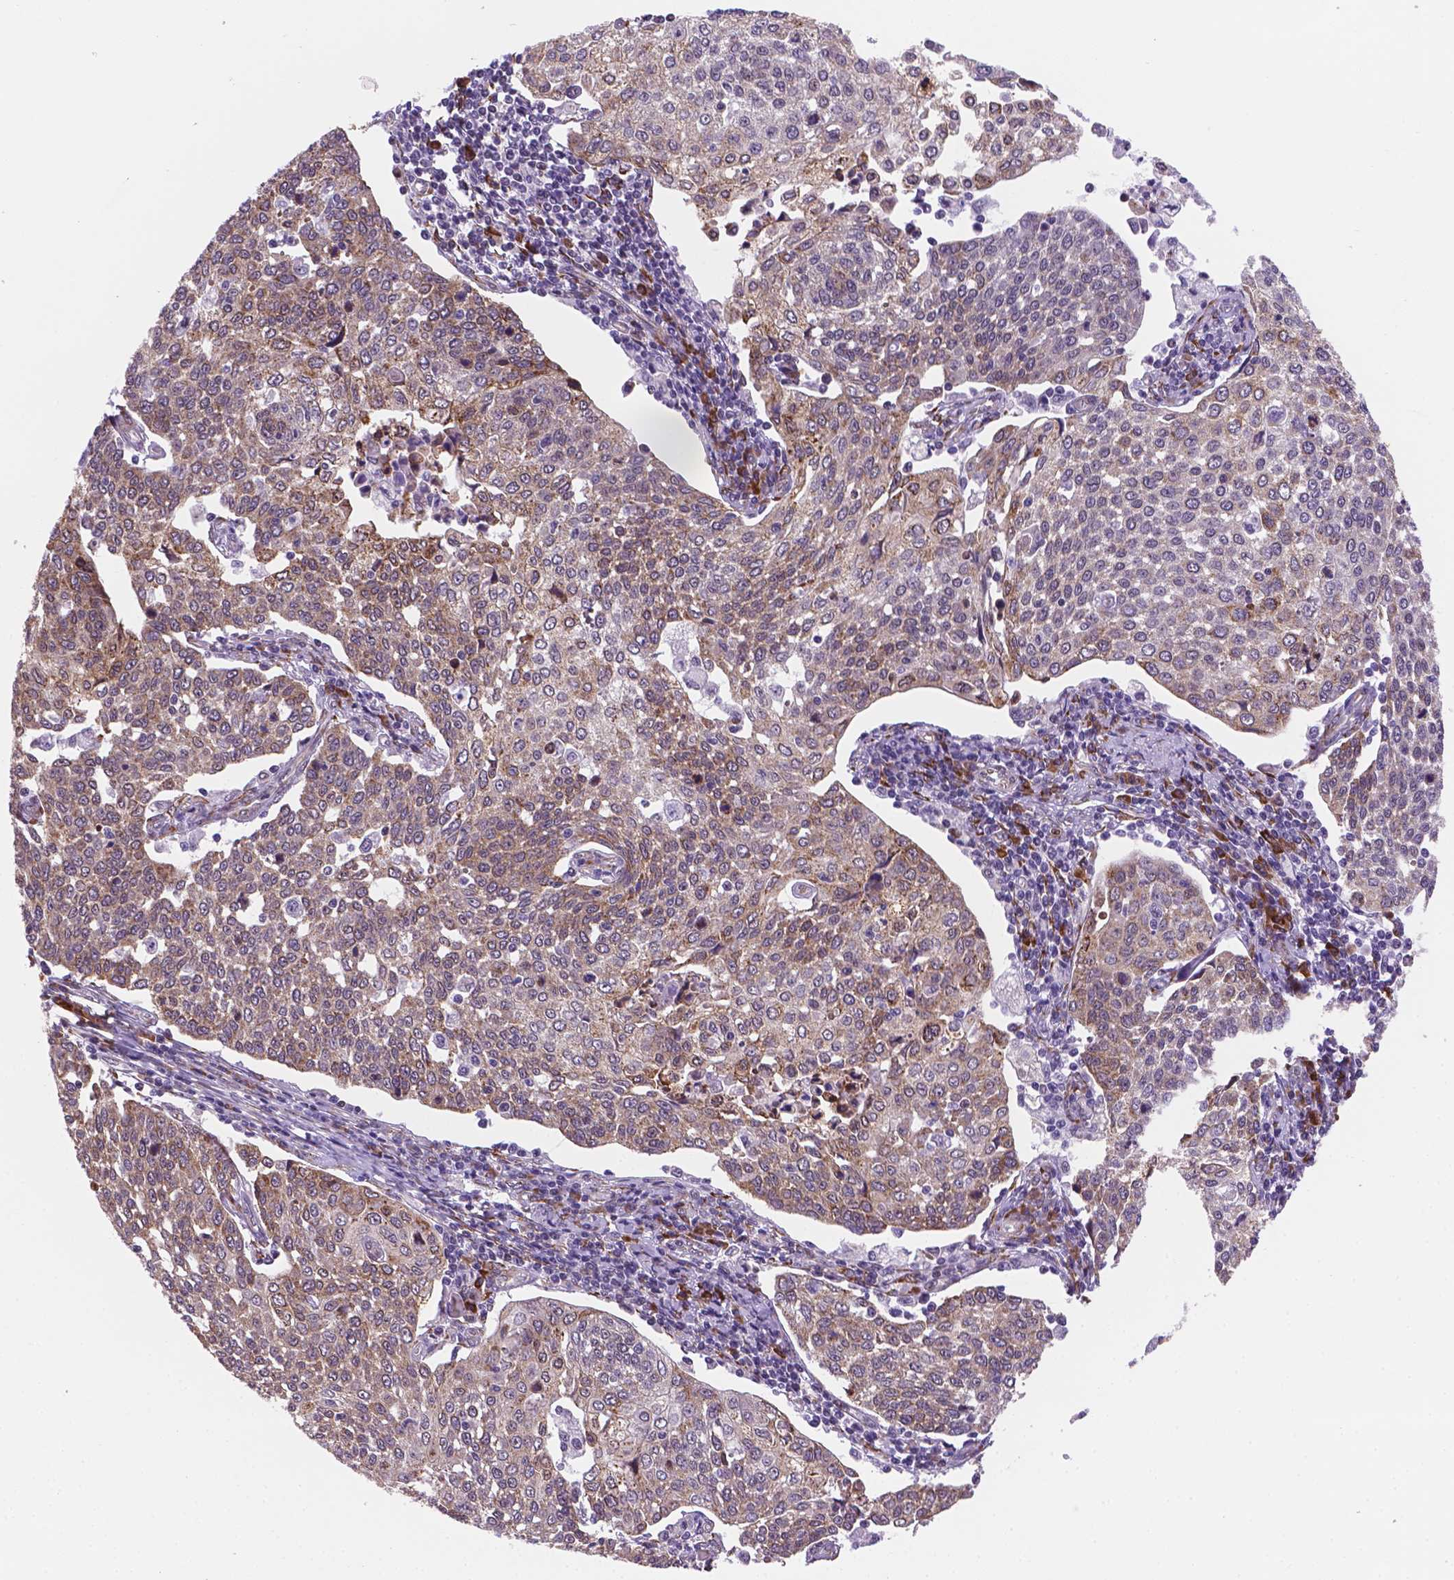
{"staining": {"intensity": "weak", "quantity": ">75%", "location": "cytoplasmic/membranous"}, "tissue": "cervical cancer", "cell_type": "Tumor cells", "image_type": "cancer", "snomed": [{"axis": "morphology", "description": "Squamous cell carcinoma, NOS"}, {"axis": "topography", "description": "Cervix"}], "caption": "Cervical squamous cell carcinoma stained with a protein marker shows weak staining in tumor cells.", "gene": "FNIP1", "patient": {"sex": "female", "age": 34}}